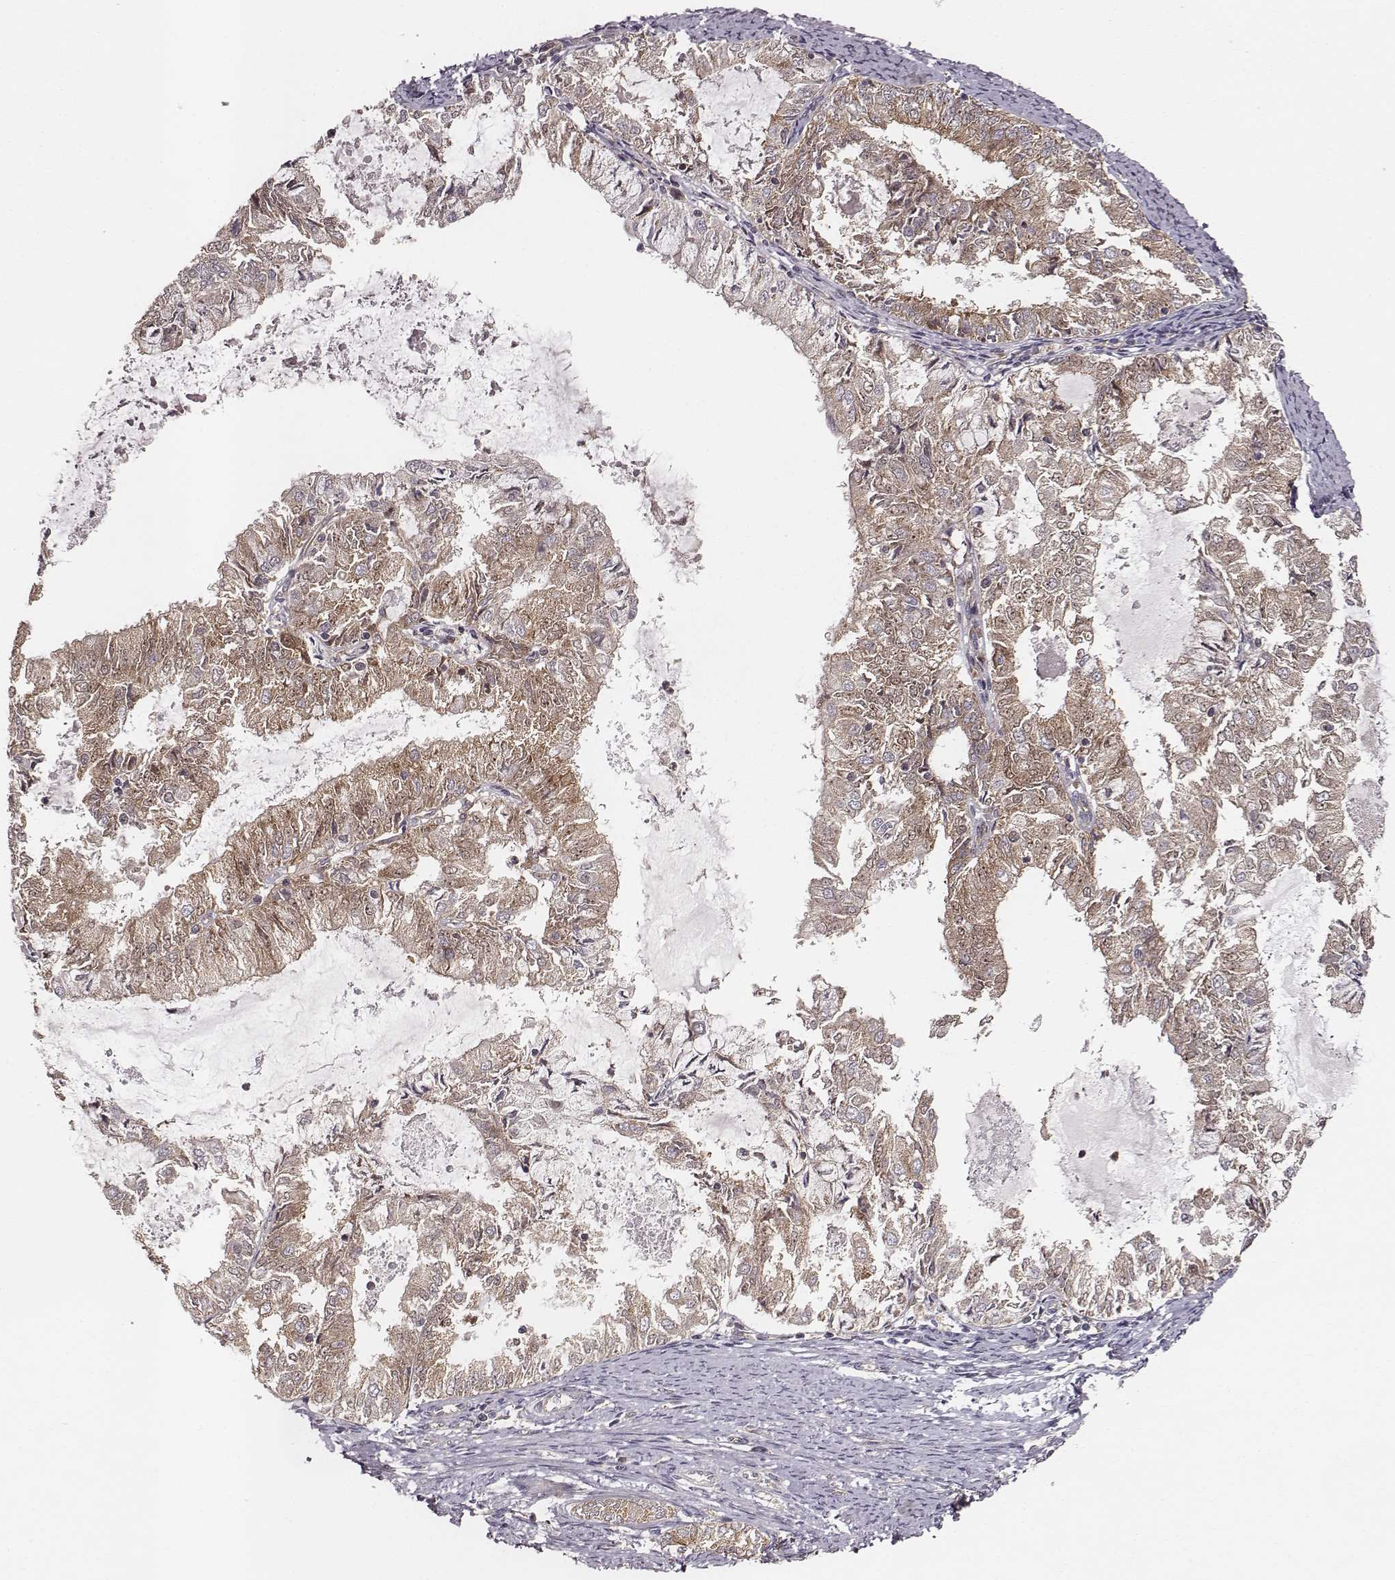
{"staining": {"intensity": "moderate", "quantity": ">75%", "location": "cytoplasmic/membranous"}, "tissue": "endometrial cancer", "cell_type": "Tumor cells", "image_type": "cancer", "snomed": [{"axis": "morphology", "description": "Adenocarcinoma, NOS"}, {"axis": "topography", "description": "Endometrium"}], "caption": "Immunohistochemistry (IHC) image of neoplastic tissue: human adenocarcinoma (endometrial) stained using IHC displays medium levels of moderate protein expression localized specifically in the cytoplasmic/membranous of tumor cells, appearing as a cytoplasmic/membranous brown color.", "gene": "VPS26A", "patient": {"sex": "female", "age": 57}}